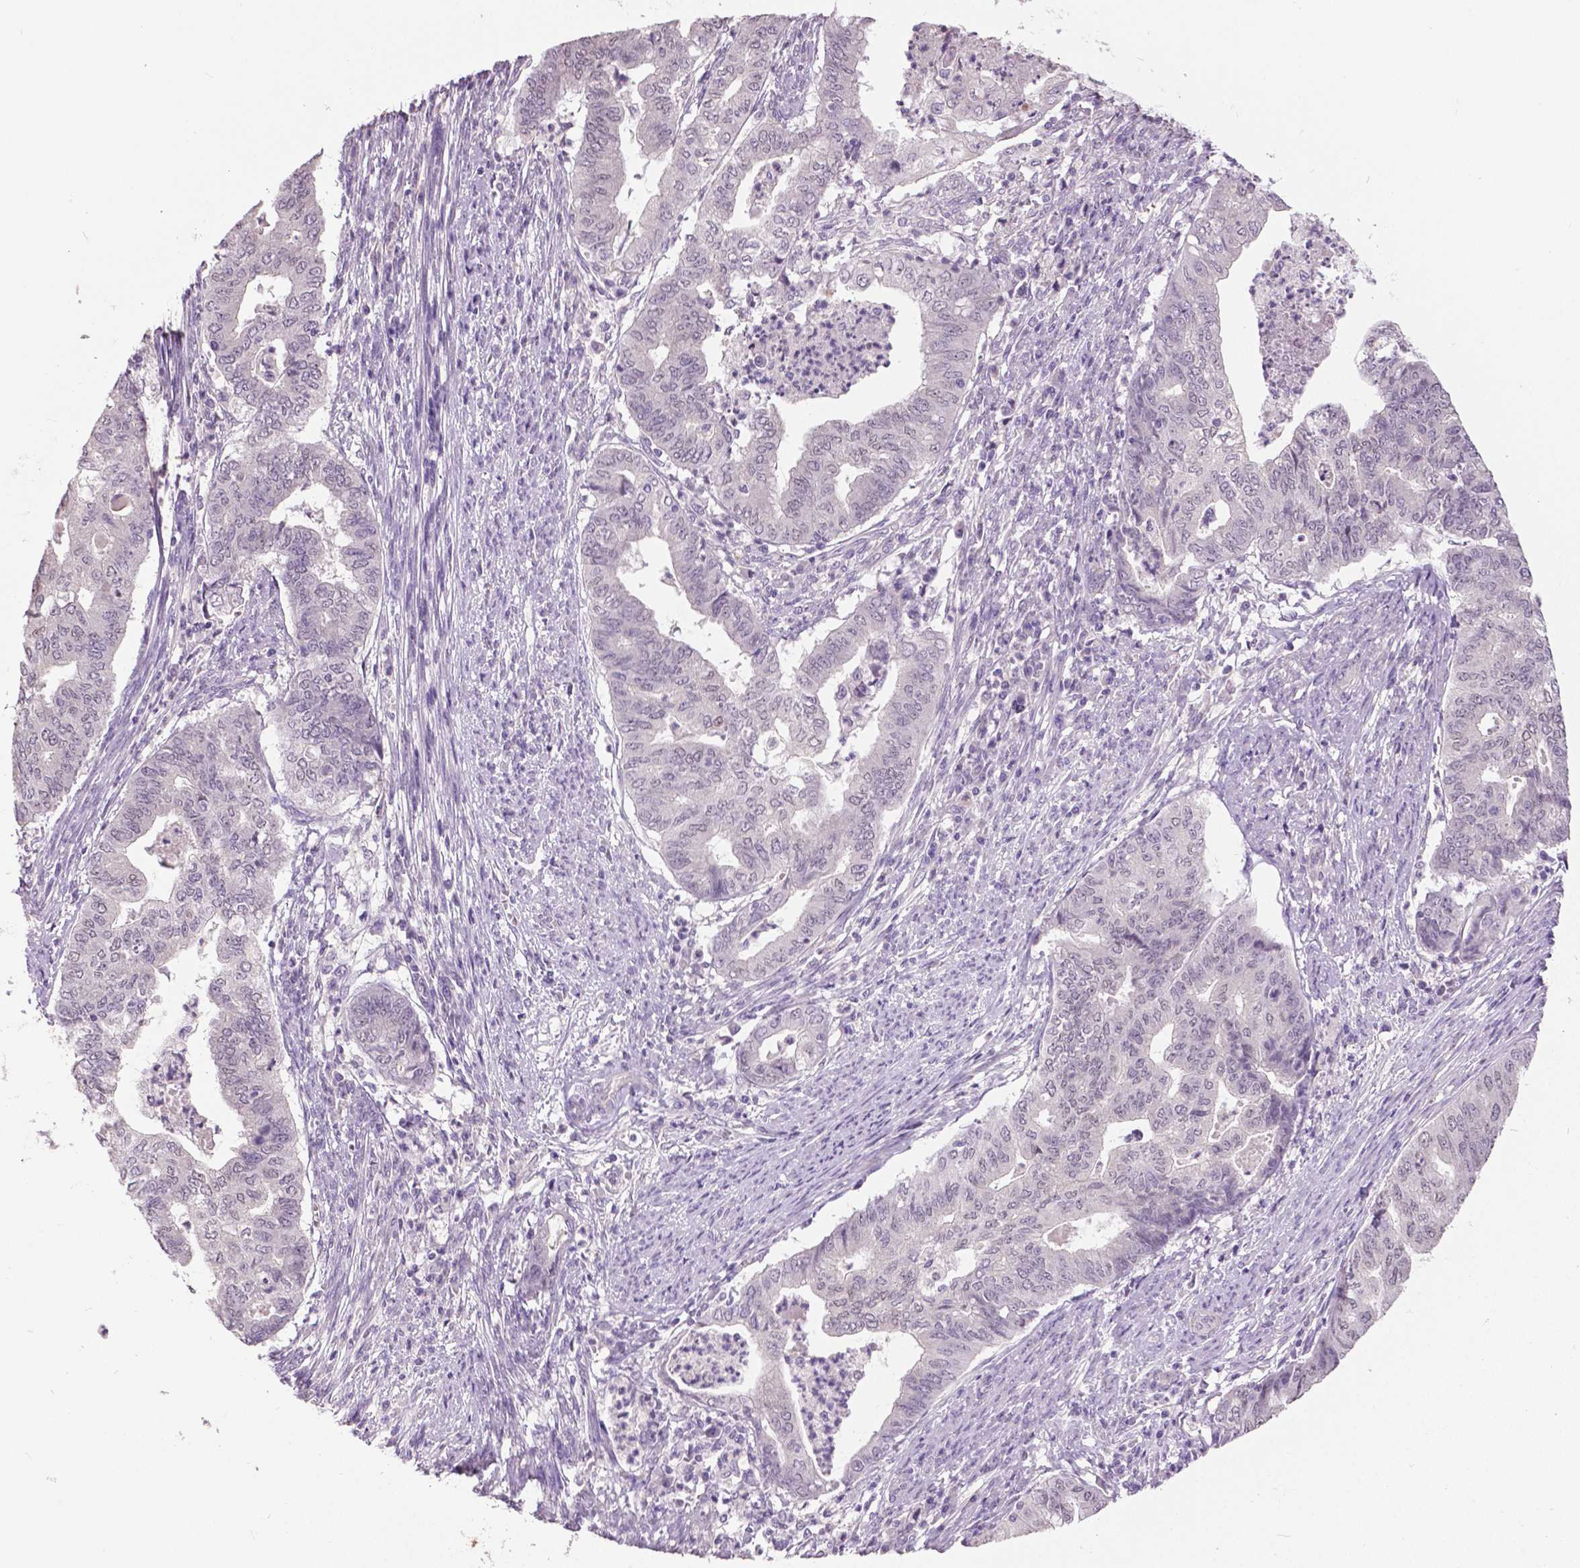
{"staining": {"intensity": "negative", "quantity": "none", "location": "none"}, "tissue": "endometrial cancer", "cell_type": "Tumor cells", "image_type": "cancer", "snomed": [{"axis": "morphology", "description": "Adenocarcinoma, NOS"}, {"axis": "topography", "description": "Endometrium"}], "caption": "Immunohistochemistry (IHC) micrograph of human endometrial adenocarcinoma stained for a protein (brown), which reveals no staining in tumor cells.", "gene": "FOXA1", "patient": {"sex": "female", "age": 79}}